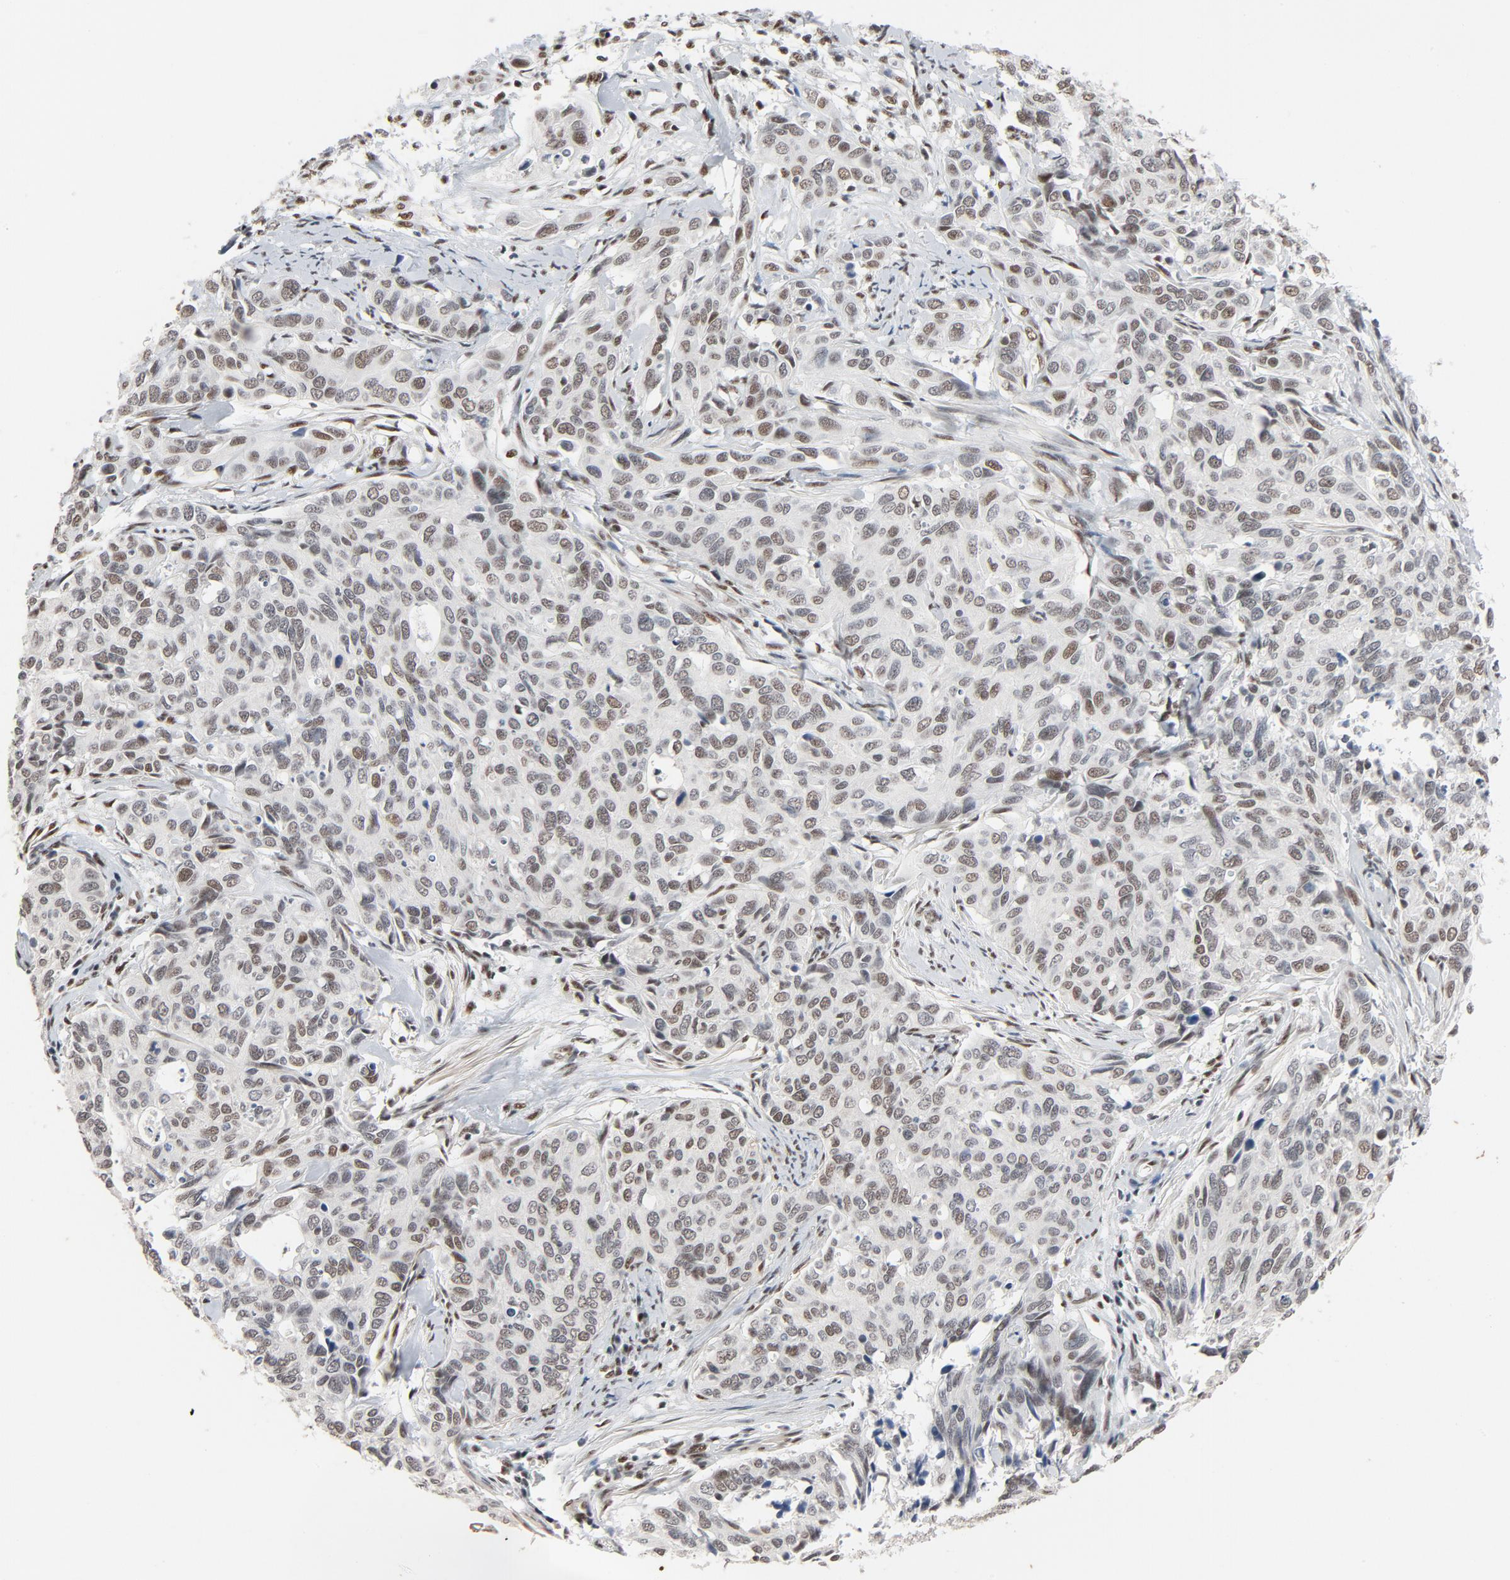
{"staining": {"intensity": "weak", "quantity": "25%-75%", "location": "nuclear"}, "tissue": "cervical cancer", "cell_type": "Tumor cells", "image_type": "cancer", "snomed": [{"axis": "morphology", "description": "Squamous cell carcinoma, NOS"}, {"axis": "topography", "description": "Cervix"}], "caption": "The histopathology image reveals a brown stain indicating the presence of a protein in the nuclear of tumor cells in cervical cancer.", "gene": "MRE11", "patient": {"sex": "female", "age": 45}}